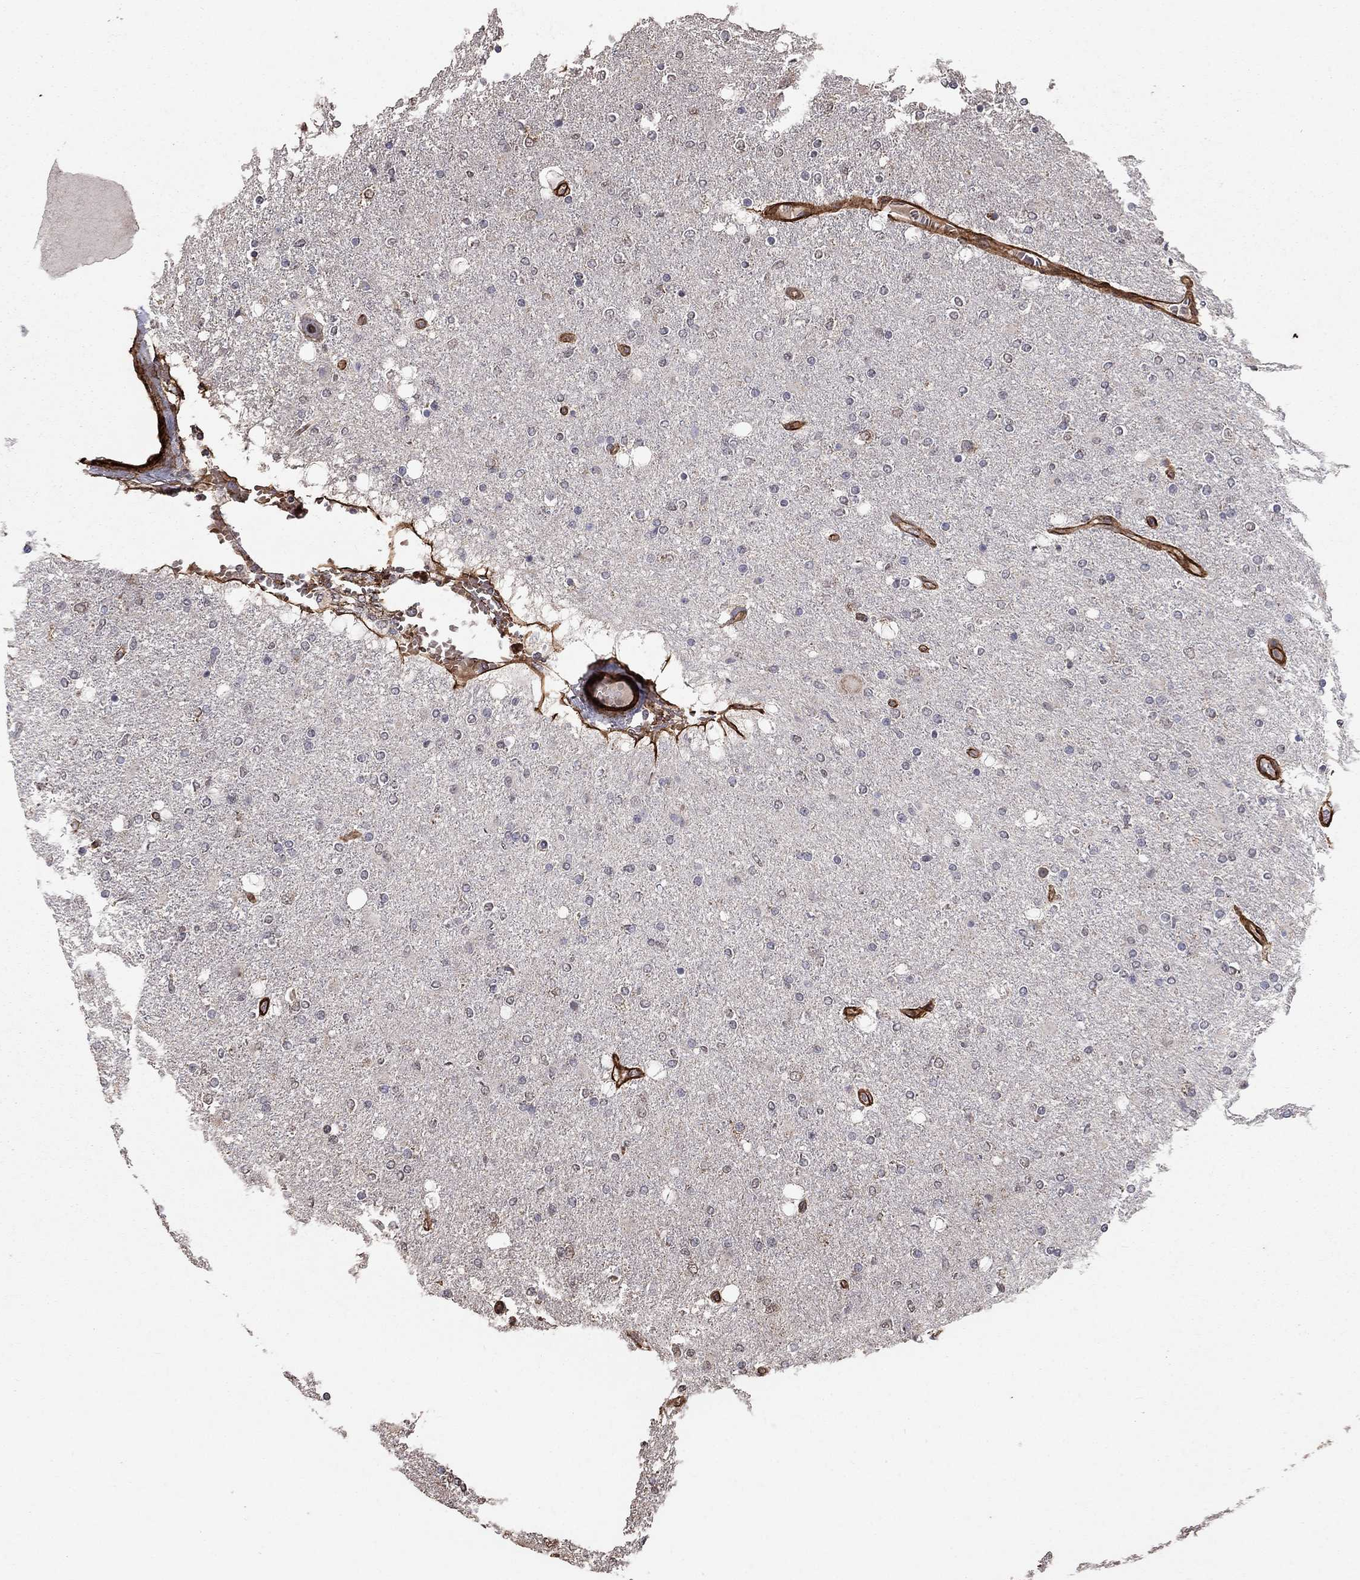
{"staining": {"intensity": "negative", "quantity": "none", "location": "none"}, "tissue": "glioma", "cell_type": "Tumor cells", "image_type": "cancer", "snomed": [{"axis": "morphology", "description": "Glioma, malignant, High grade"}, {"axis": "topography", "description": "Cerebral cortex"}], "caption": "High power microscopy micrograph of an IHC photomicrograph of glioma, revealing no significant positivity in tumor cells.", "gene": "COL18A1", "patient": {"sex": "male", "age": 70}}